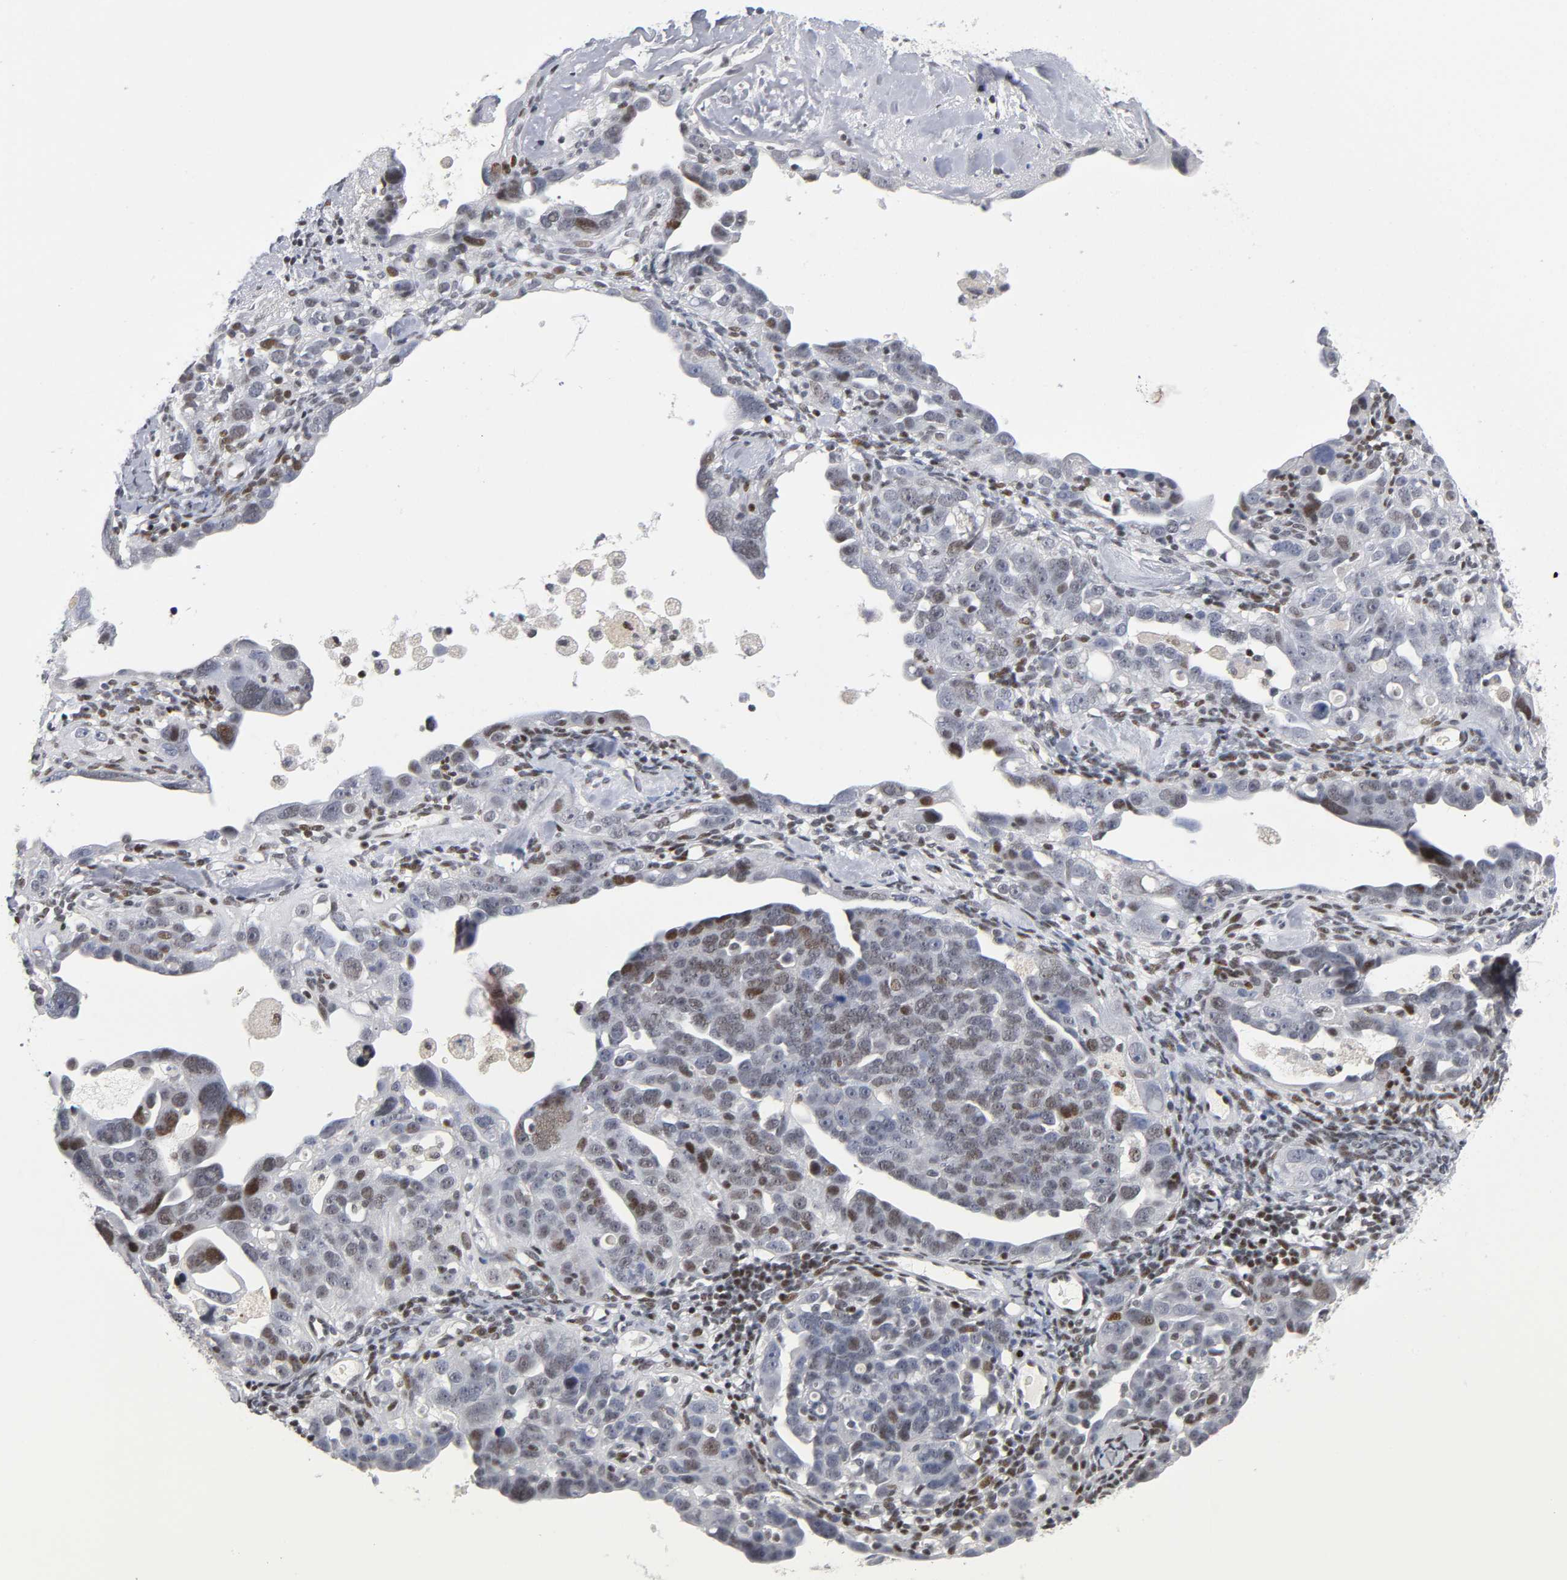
{"staining": {"intensity": "moderate", "quantity": "25%-75%", "location": "nuclear"}, "tissue": "ovarian cancer", "cell_type": "Tumor cells", "image_type": "cancer", "snomed": [{"axis": "morphology", "description": "Cystadenocarcinoma, serous, NOS"}, {"axis": "topography", "description": "Ovary"}], "caption": "Immunohistochemical staining of ovarian serous cystadenocarcinoma exhibits medium levels of moderate nuclear protein expression in approximately 25%-75% of tumor cells.", "gene": "SP3", "patient": {"sex": "female", "age": 66}}